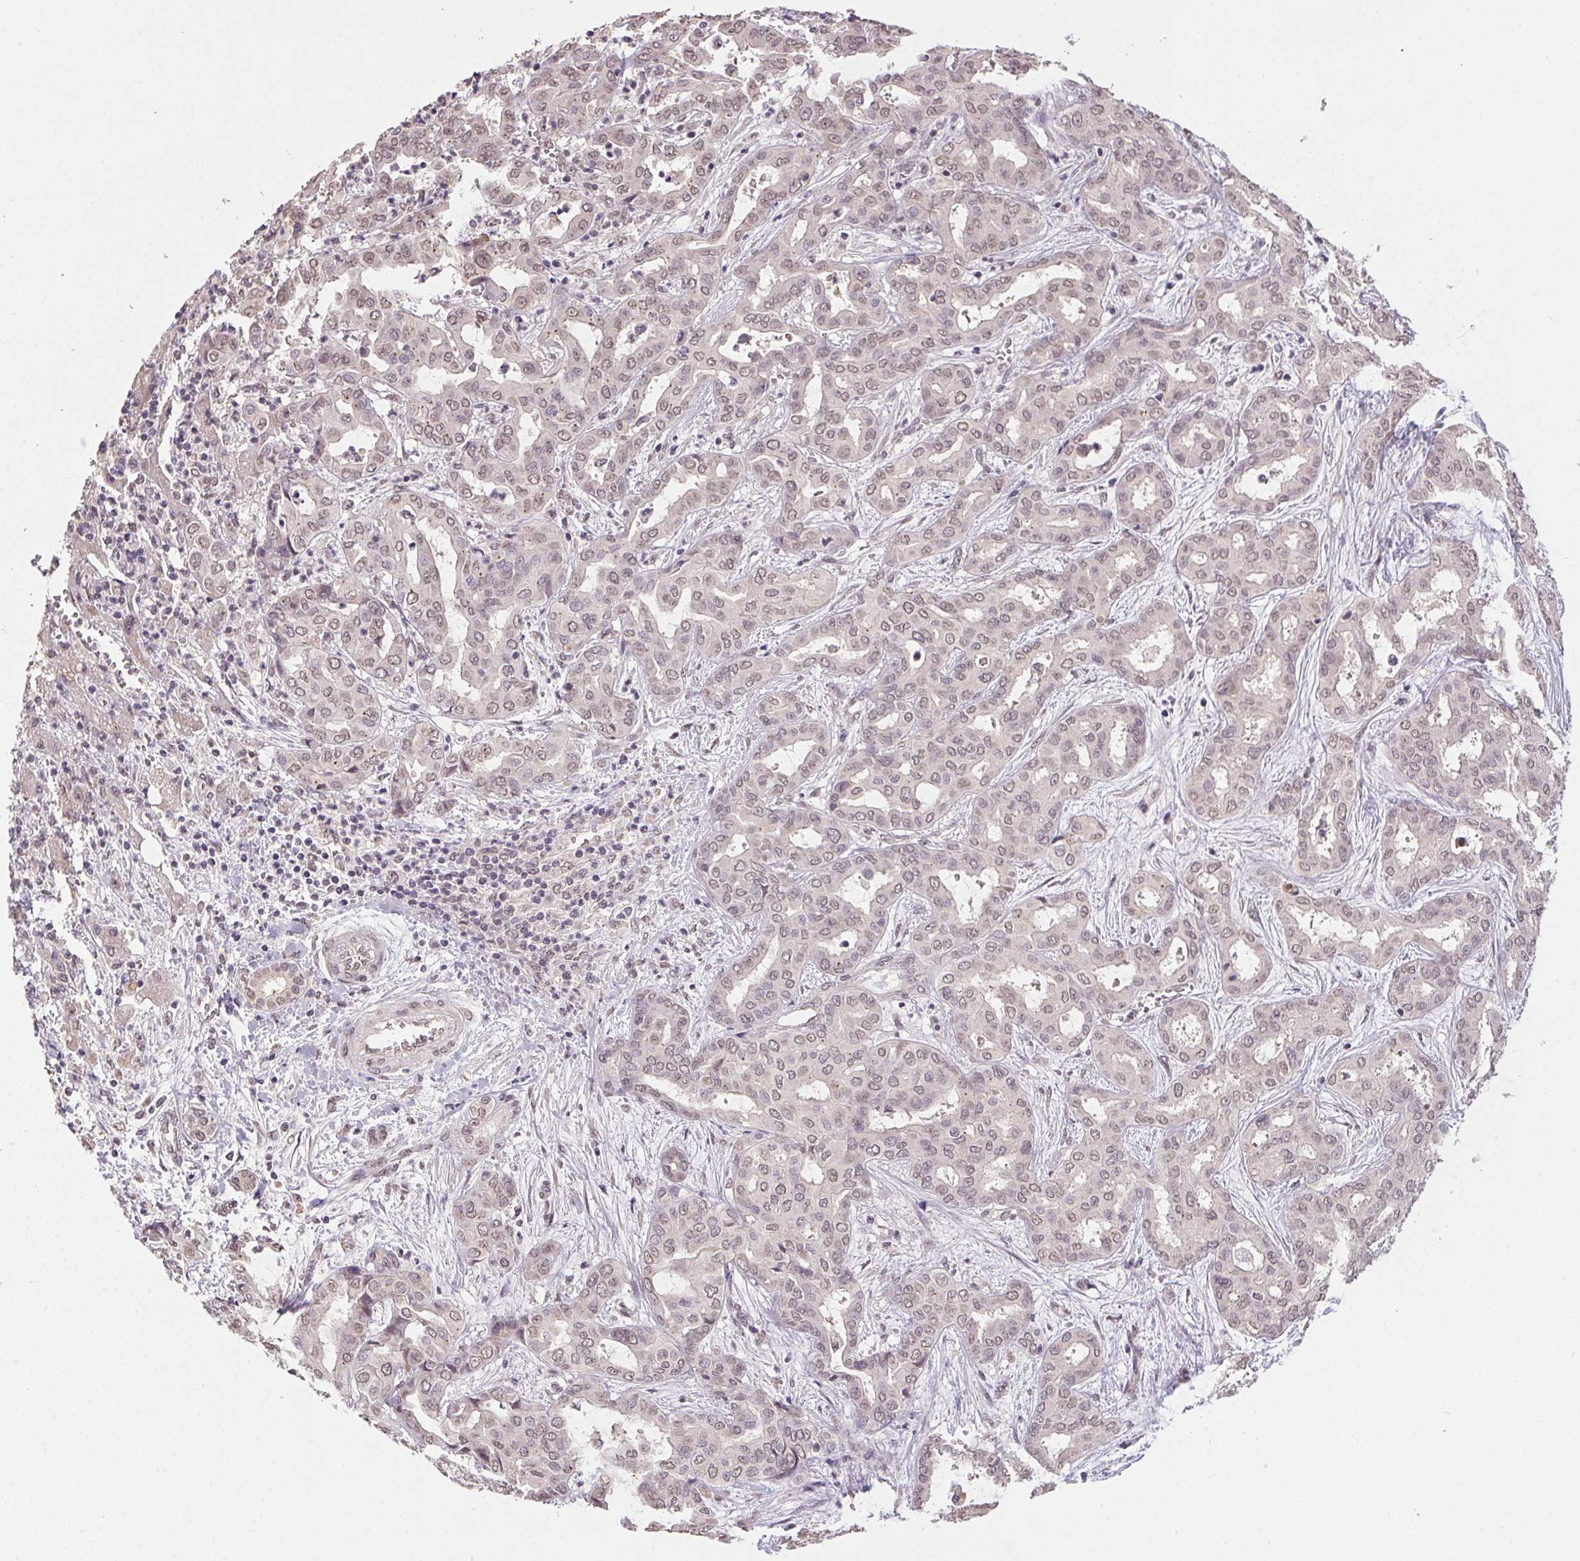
{"staining": {"intensity": "weak", "quantity": ">75%", "location": "nuclear"}, "tissue": "liver cancer", "cell_type": "Tumor cells", "image_type": "cancer", "snomed": [{"axis": "morphology", "description": "Cholangiocarcinoma"}, {"axis": "topography", "description": "Liver"}], "caption": "This is a micrograph of immunohistochemistry staining of liver cancer (cholangiocarcinoma), which shows weak expression in the nuclear of tumor cells.", "gene": "PPP4R4", "patient": {"sex": "female", "age": 64}}